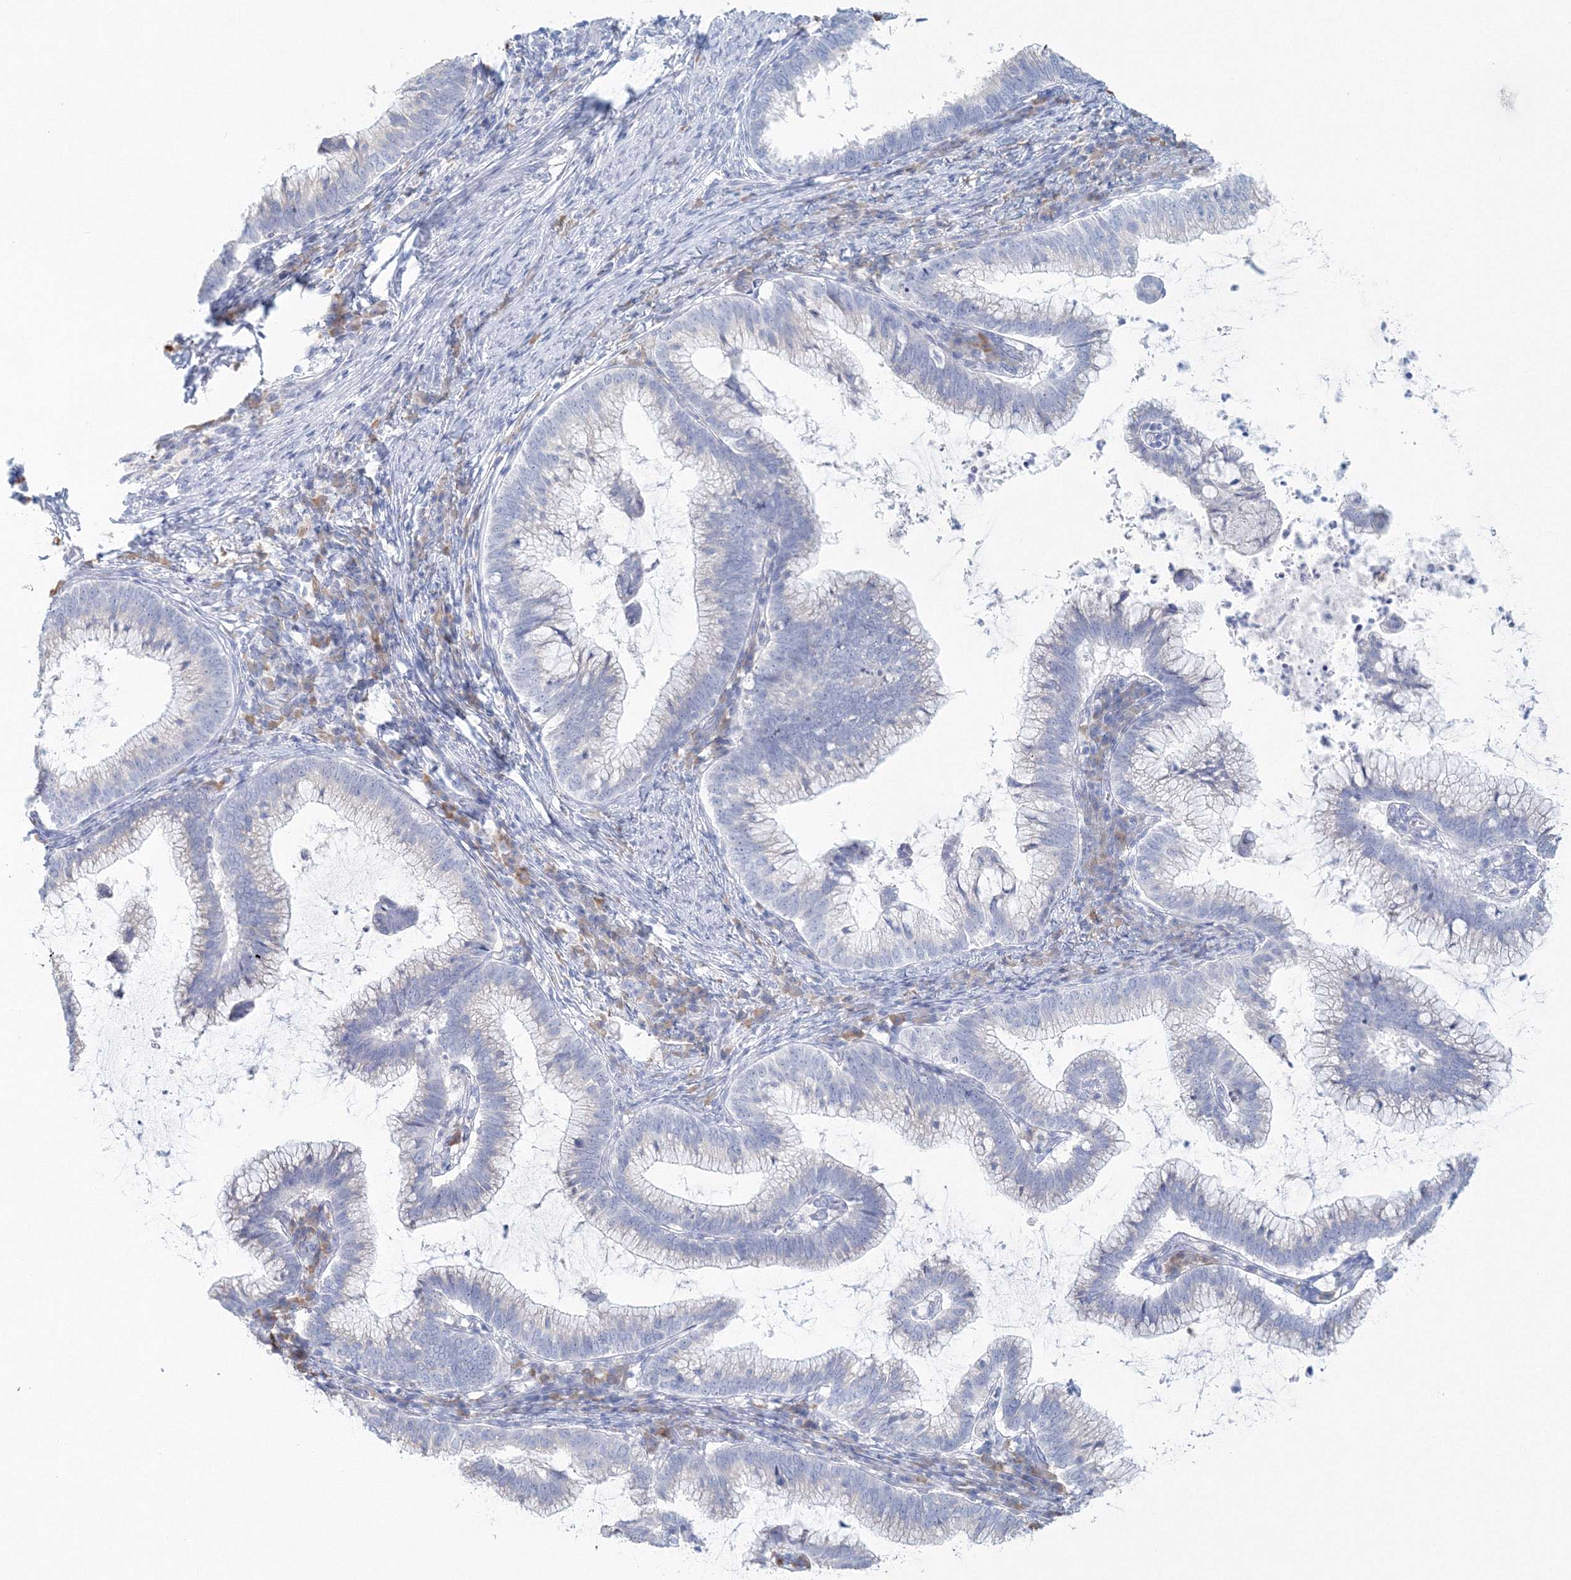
{"staining": {"intensity": "negative", "quantity": "none", "location": "none"}, "tissue": "cervical cancer", "cell_type": "Tumor cells", "image_type": "cancer", "snomed": [{"axis": "morphology", "description": "Adenocarcinoma, NOS"}, {"axis": "topography", "description": "Cervix"}], "caption": "Cervical adenocarcinoma was stained to show a protein in brown. There is no significant expression in tumor cells.", "gene": "VSIG1", "patient": {"sex": "female", "age": 36}}